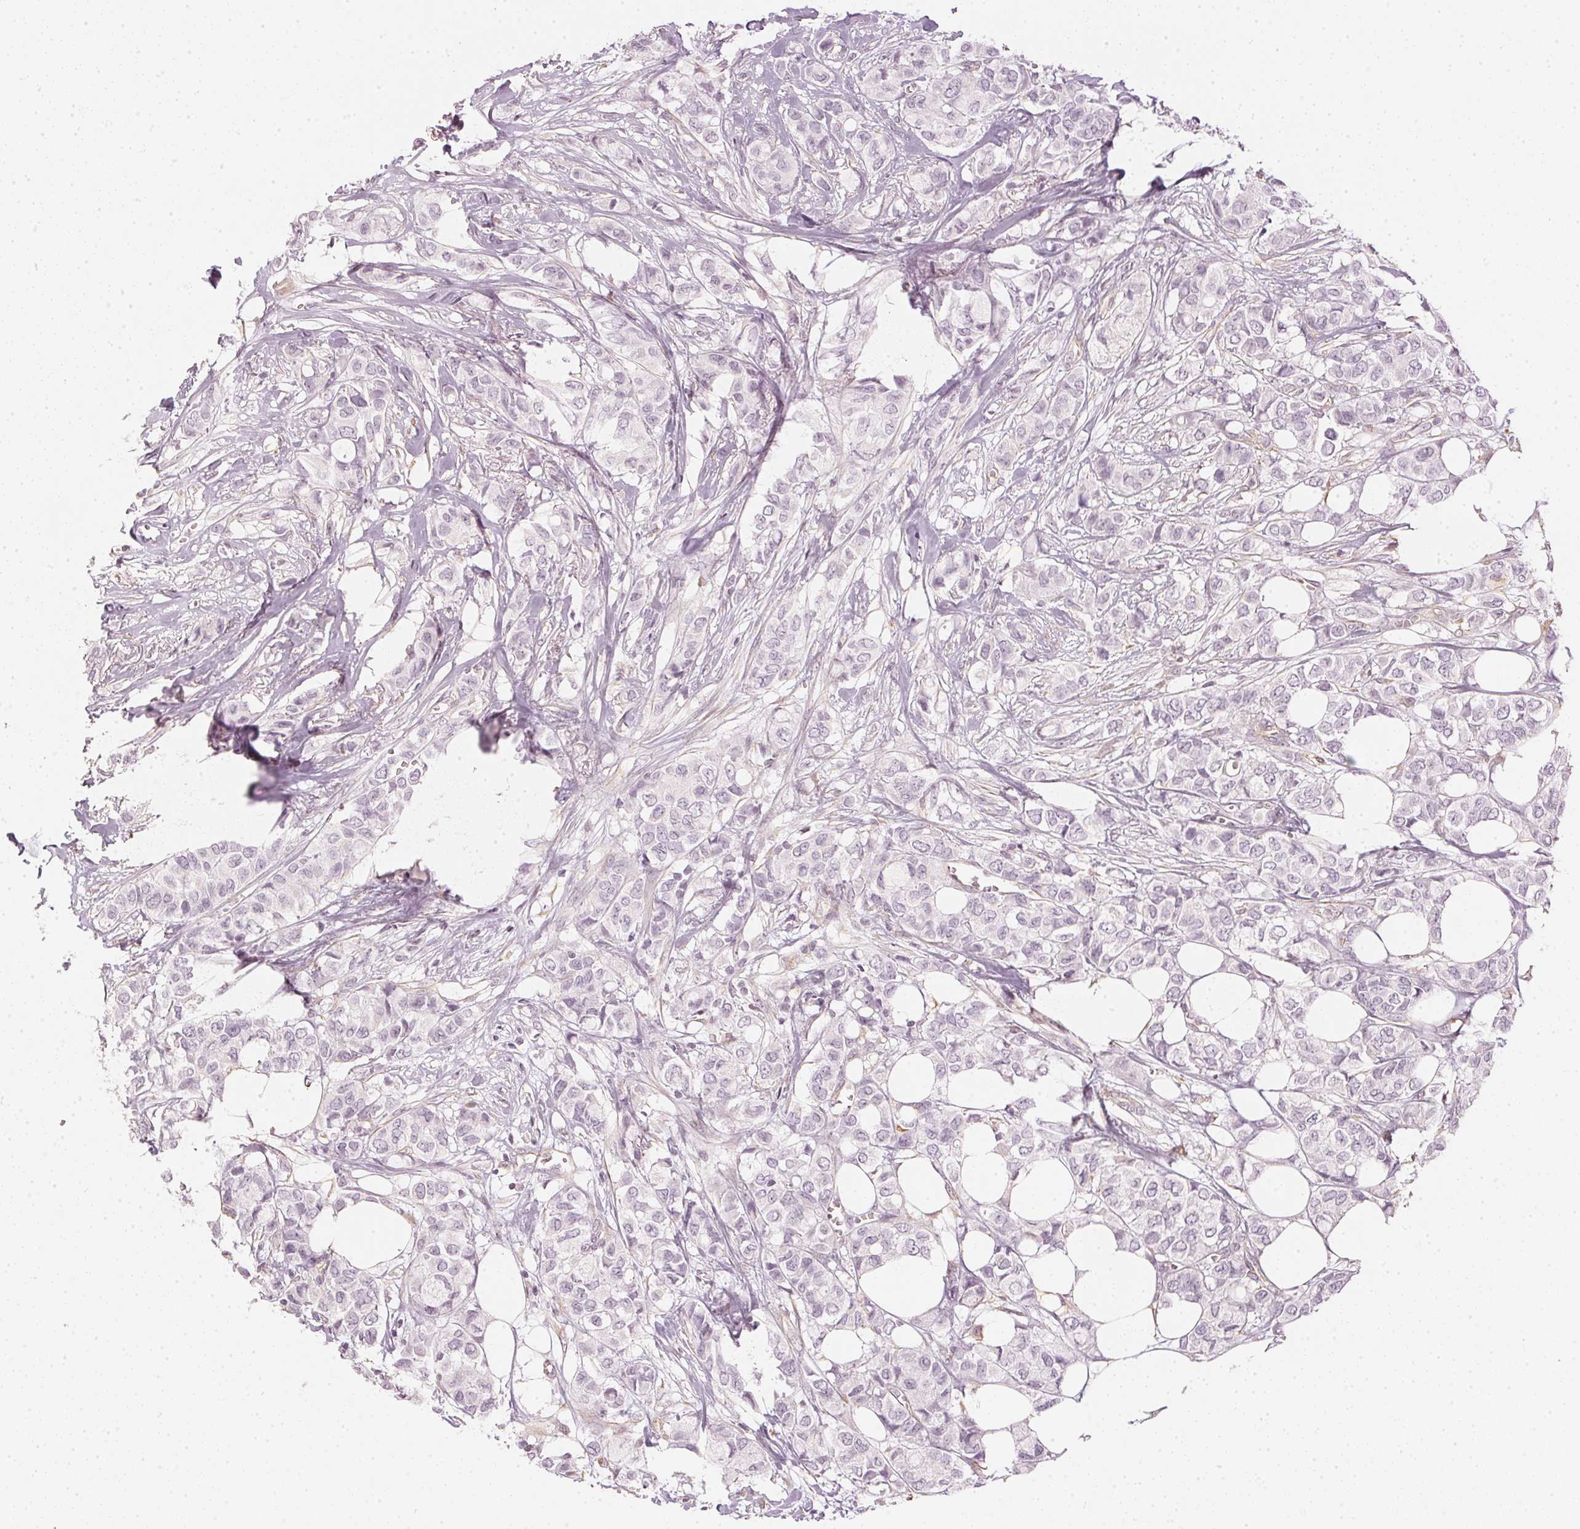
{"staining": {"intensity": "negative", "quantity": "none", "location": "none"}, "tissue": "breast cancer", "cell_type": "Tumor cells", "image_type": "cancer", "snomed": [{"axis": "morphology", "description": "Duct carcinoma"}, {"axis": "topography", "description": "Breast"}], "caption": "IHC photomicrograph of neoplastic tissue: human breast cancer stained with DAB (3,3'-diaminobenzidine) demonstrates no significant protein positivity in tumor cells.", "gene": "APLP1", "patient": {"sex": "female", "age": 85}}